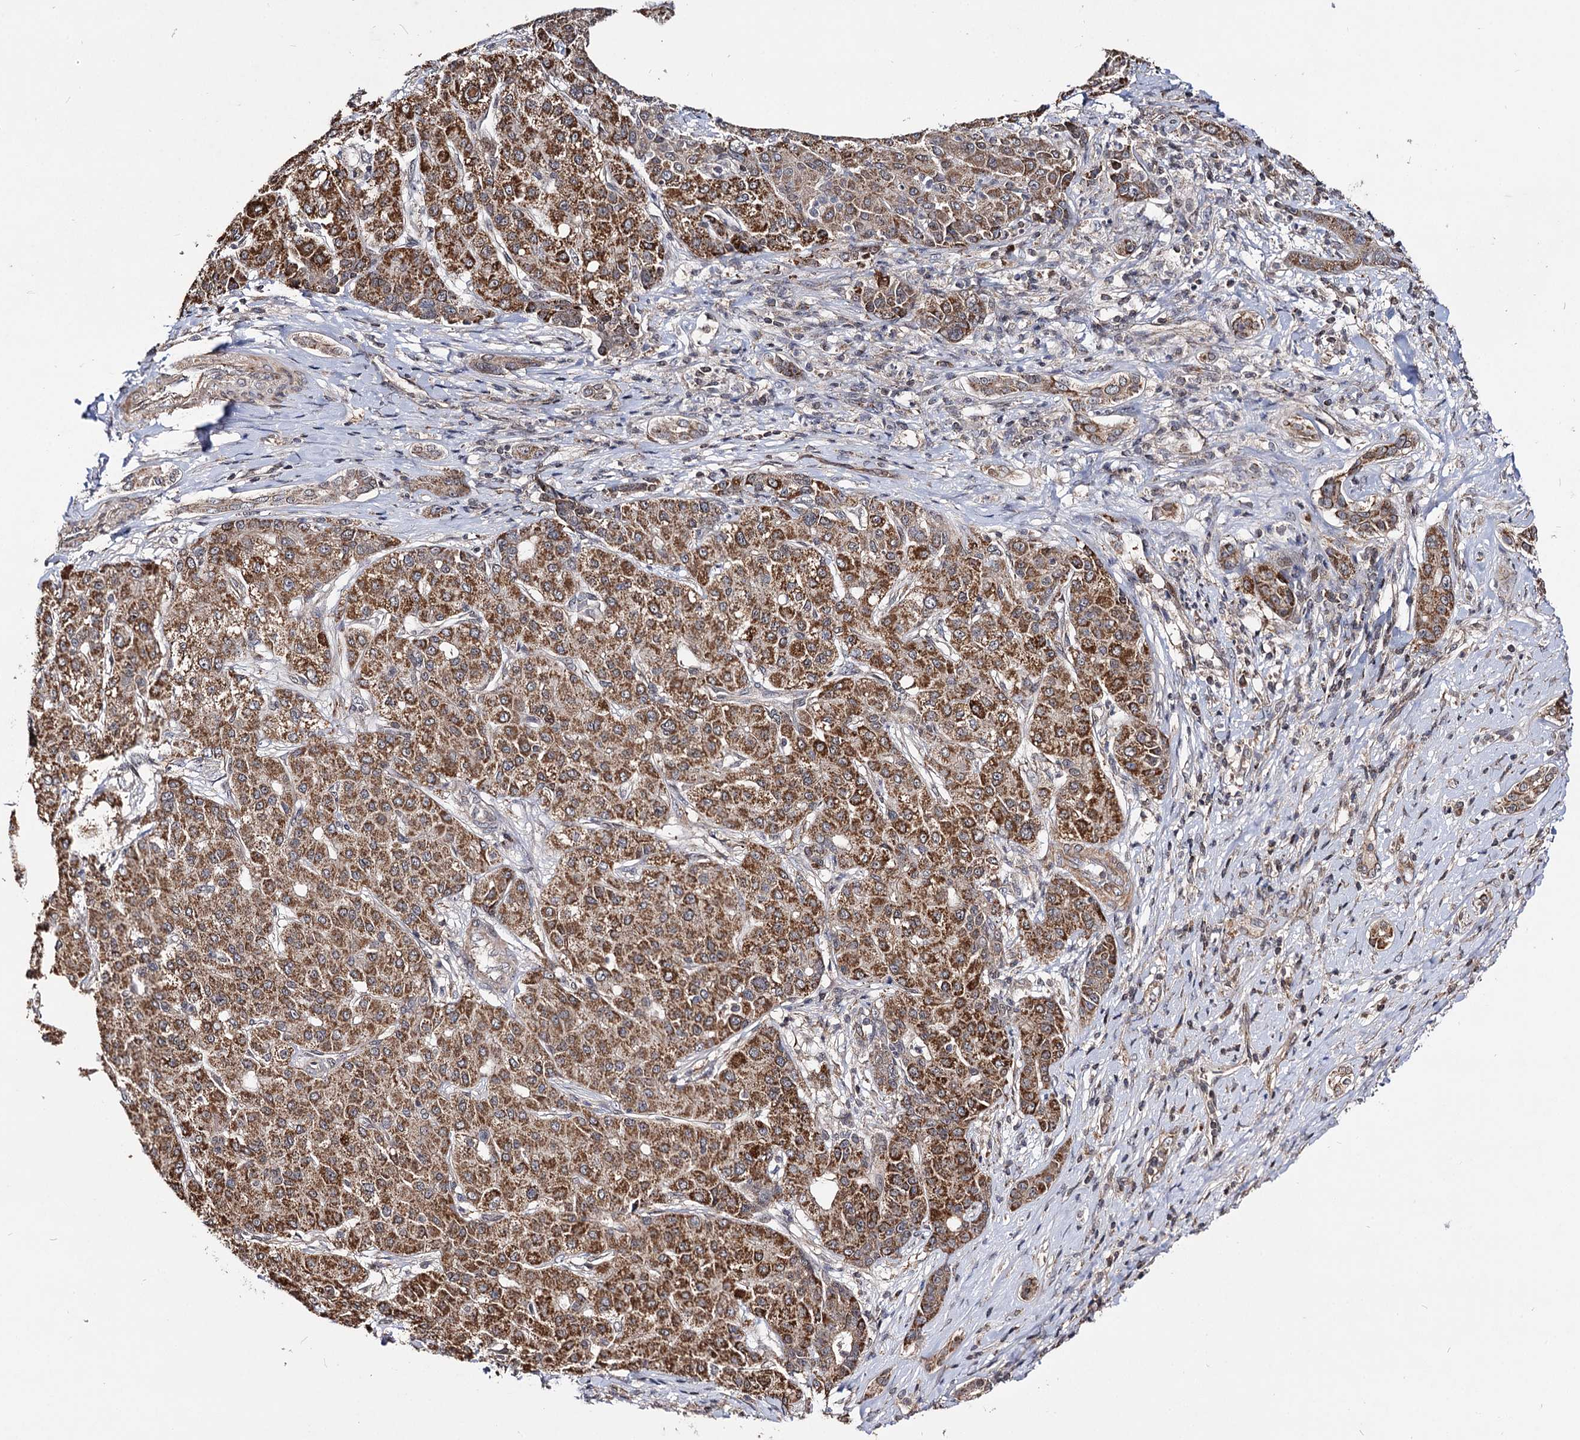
{"staining": {"intensity": "moderate", "quantity": ">75%", "location": "cytoplasmic/membranous"}, "tissue": "liver cancer", "cell_type": "Tumor cells", "image_type": "cancer", "snomed": [{"axis": "morphology", "description": "Carcinoma, Hepatocellular, NOS"}, {"axis": "topography", "description": "Liver"}], "caption": "Tumor cells demonstrate medium levels of moderate cytoplasmic/membranous positivity in approximately >75% of cells in human hepatocellular carcinoma (liver).", "gene": "CEP76", "patient": {"sex": "male", "age": 65}}